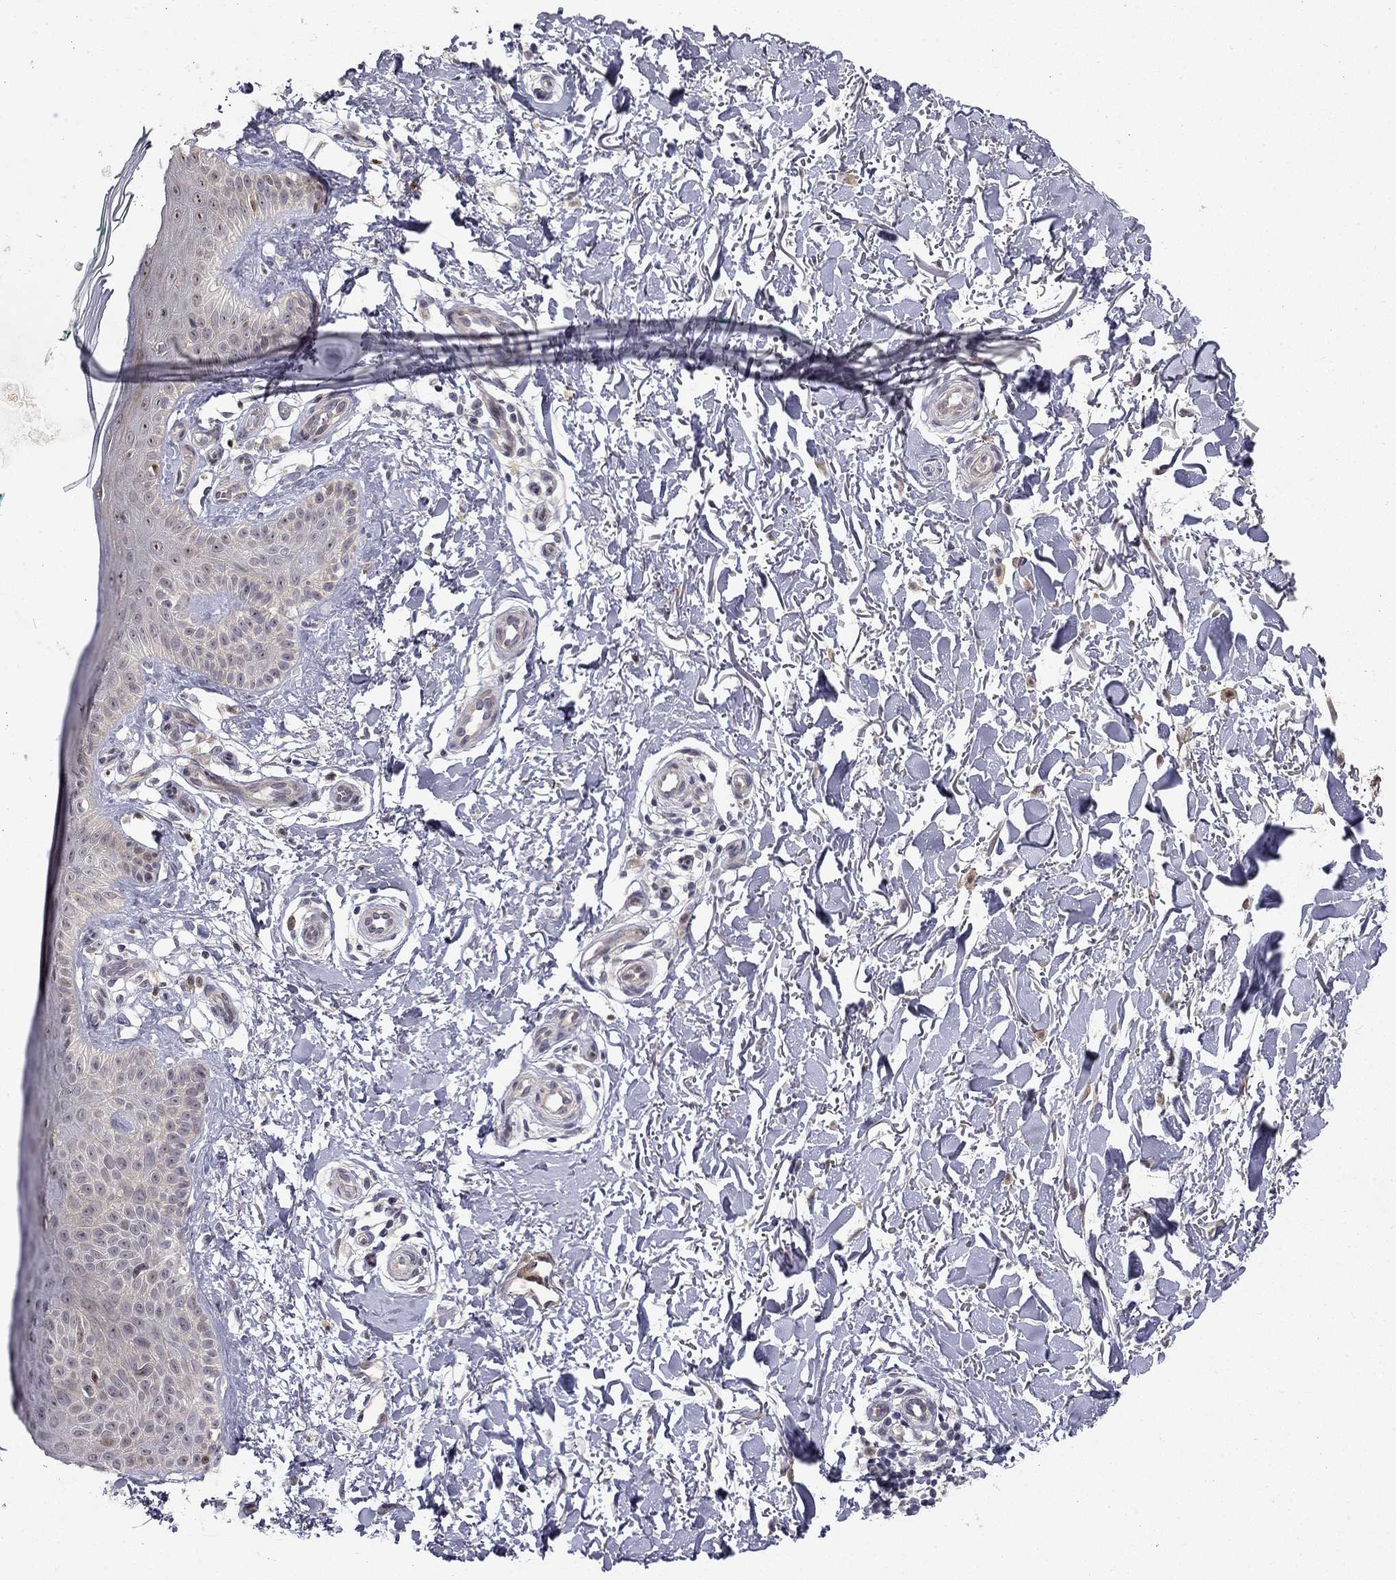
{"staining": {"intensity": "negative", "quantity": "none", "location": "none"}, "tissue": "skin", "cell_type": "Fibroblasts", "image_type": "normal", "snomed": [{"axis": "morphology", "description": "Normal tissue, NOS"}, {"axis": "morphology", "description": "Inflammation, NOS"}, {"axis": "morphology", "description": "Fibrosis, NOS"}, {"axis": "topography", "description": "Skin"}], "caption": "DAB (3,3'-diaminobenzidine) immunohistochemical staining of normal human skin displays no significant expression in fibroblasts.", "gene": "STXBP6", "patient": {"sex": "male", "age": 71}}